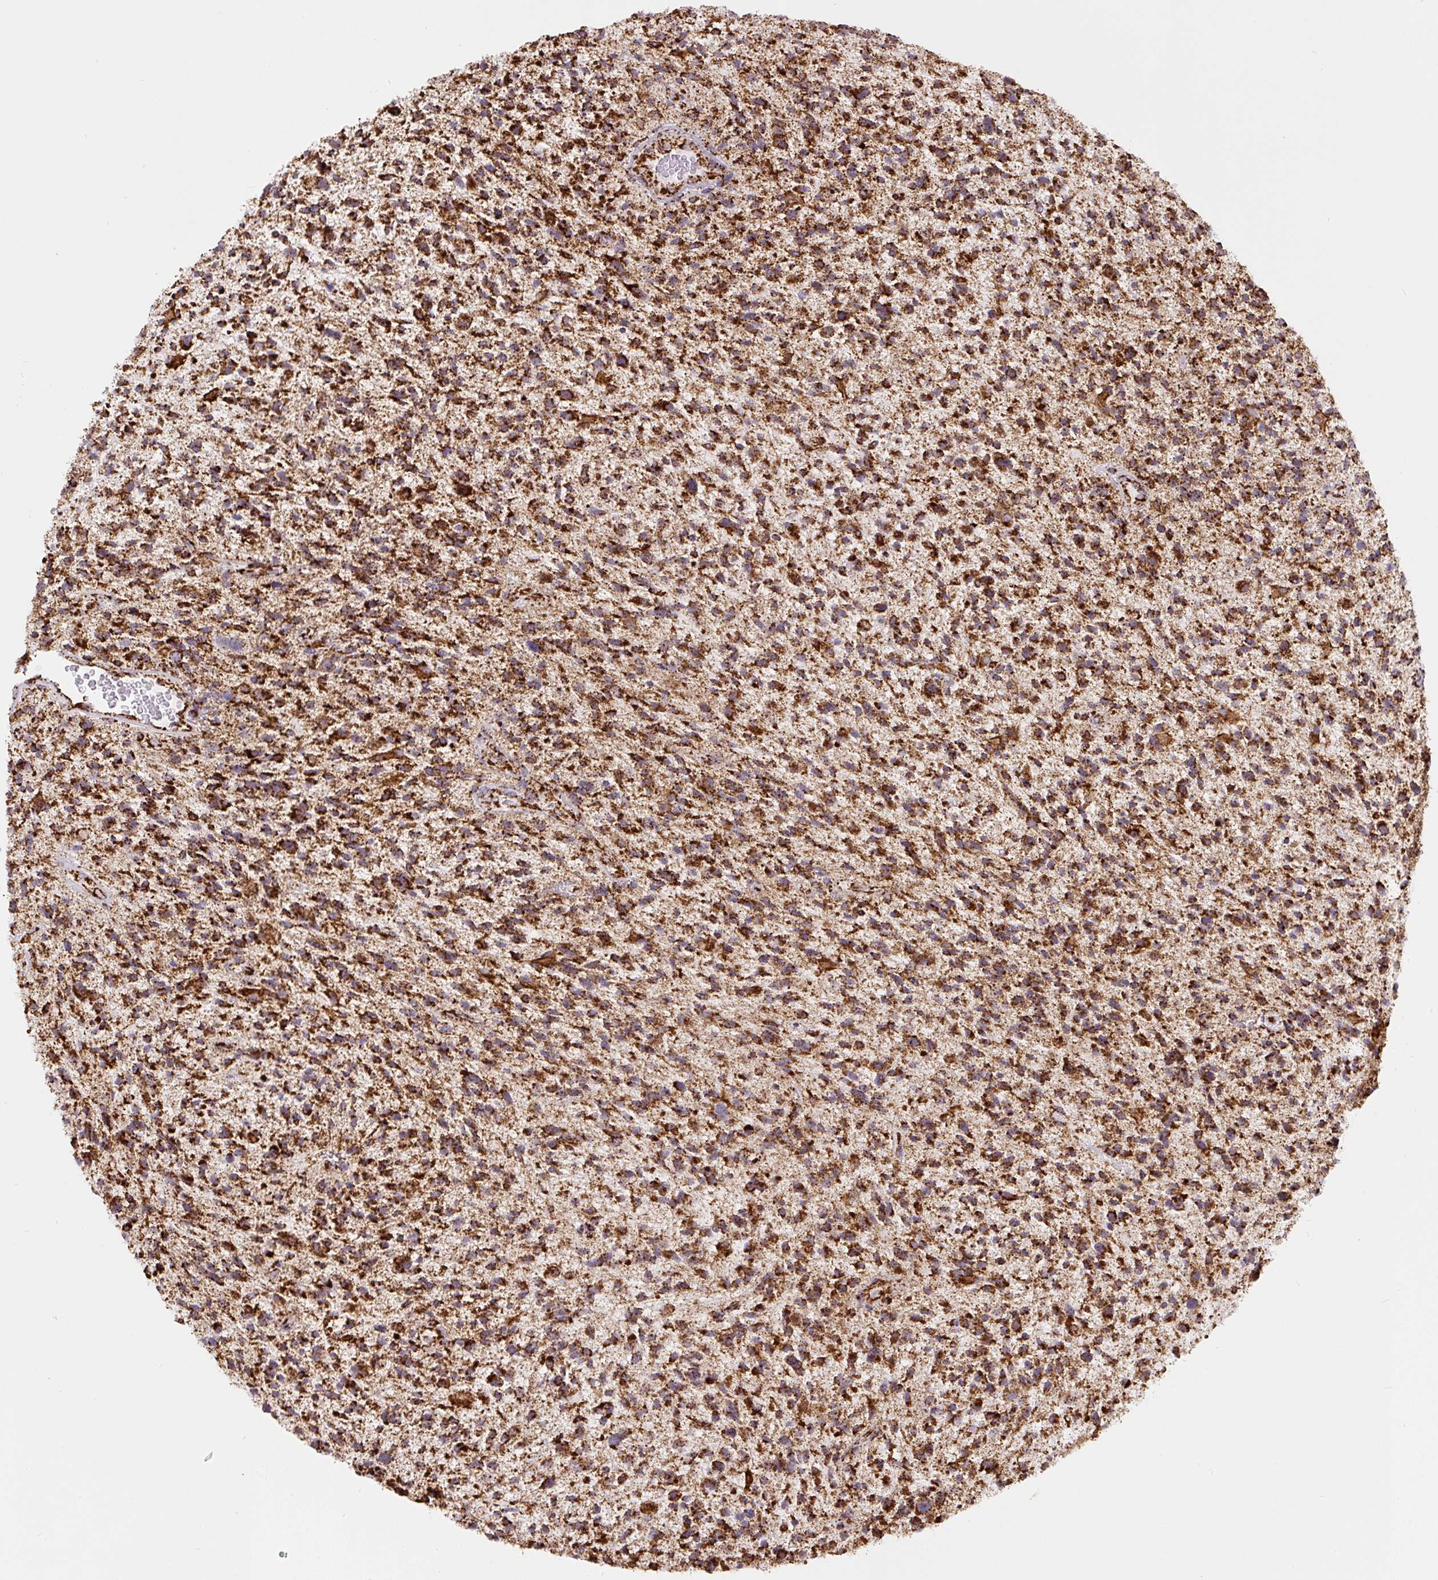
{"staining": {"intensity": "strong", "quantity": ">75%", "location": "cytoplasmic/membranous"}, "tissue": "glioma", "cell_type": "Tumor cells", "image_type": "cancer", "snomed": [{"axis": "morphology", "description": "Glioma, malignant, High grade"}, {"axis": "topography", "description": "Brain"}], "caption": "High-grade glioma (malignant) stained with IHC demonstrates strong cytoplasmic/membranous positivity in approximately >75% of tumor cells.", "gene": "ATP5F1A", "patient": {"sex": "male", "age": 47}}